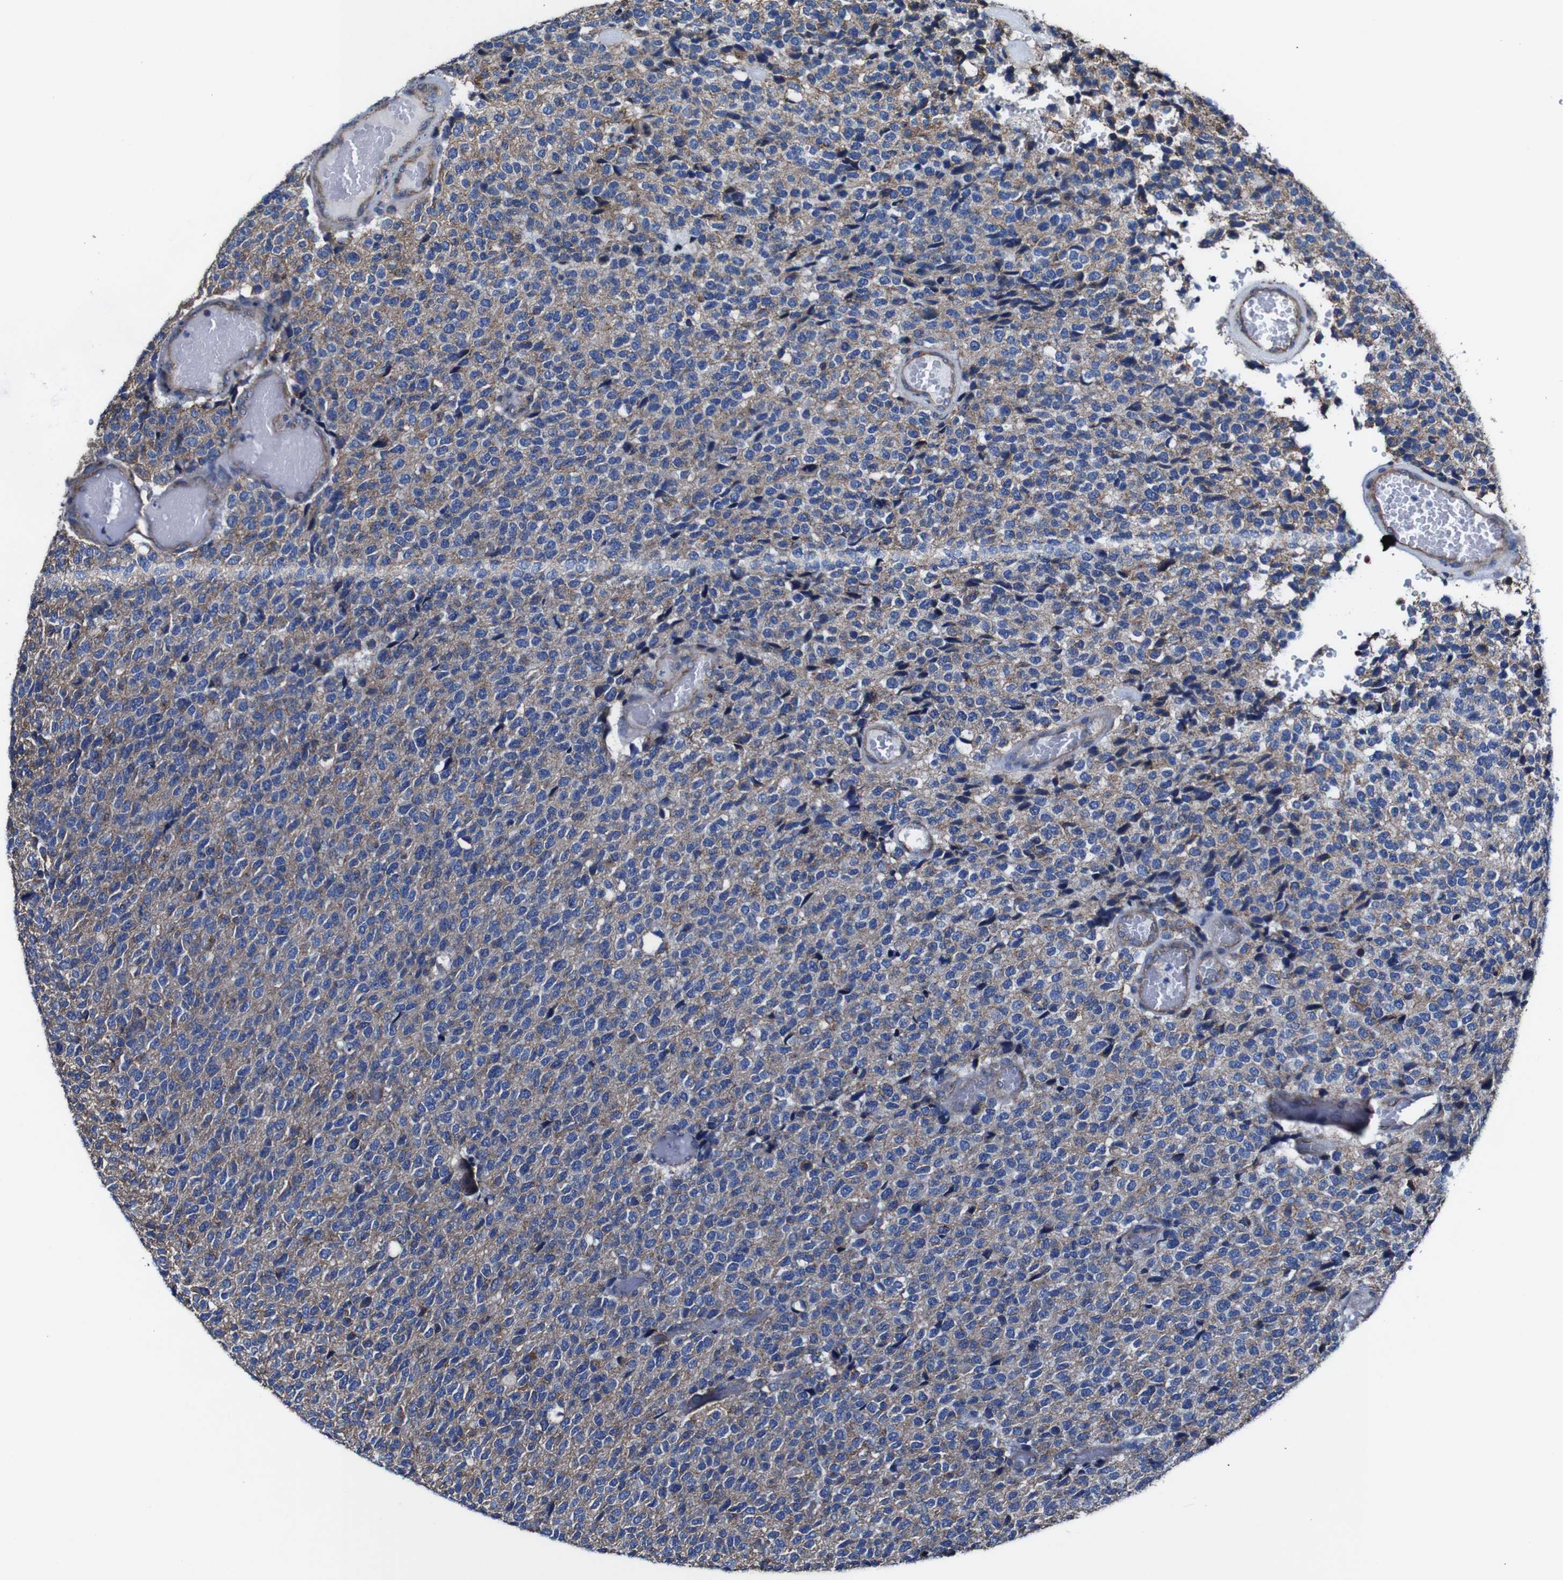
{"staining": {"intensity": "moderate", "quantity": "25%-75%", "location": "cytoplasmic/membranous"}, "tissue": "glioma", "cell_type": "Tumor cells", "image_type": "cancer", "snomed": [{"axis": "morphology", "description": "Glioma, malignant, High grade"}, {"axis": "topography", "description": "pancreas cauda"}], "caption": "About 25%-75% of tumor cells in human glioma demonstrate moderate cytoplasmic/membranous protein expression as visualized by brown immunohistochemical staining.", "gene": "CSF1R", "patient": {"sex": "male", "age": 60}}